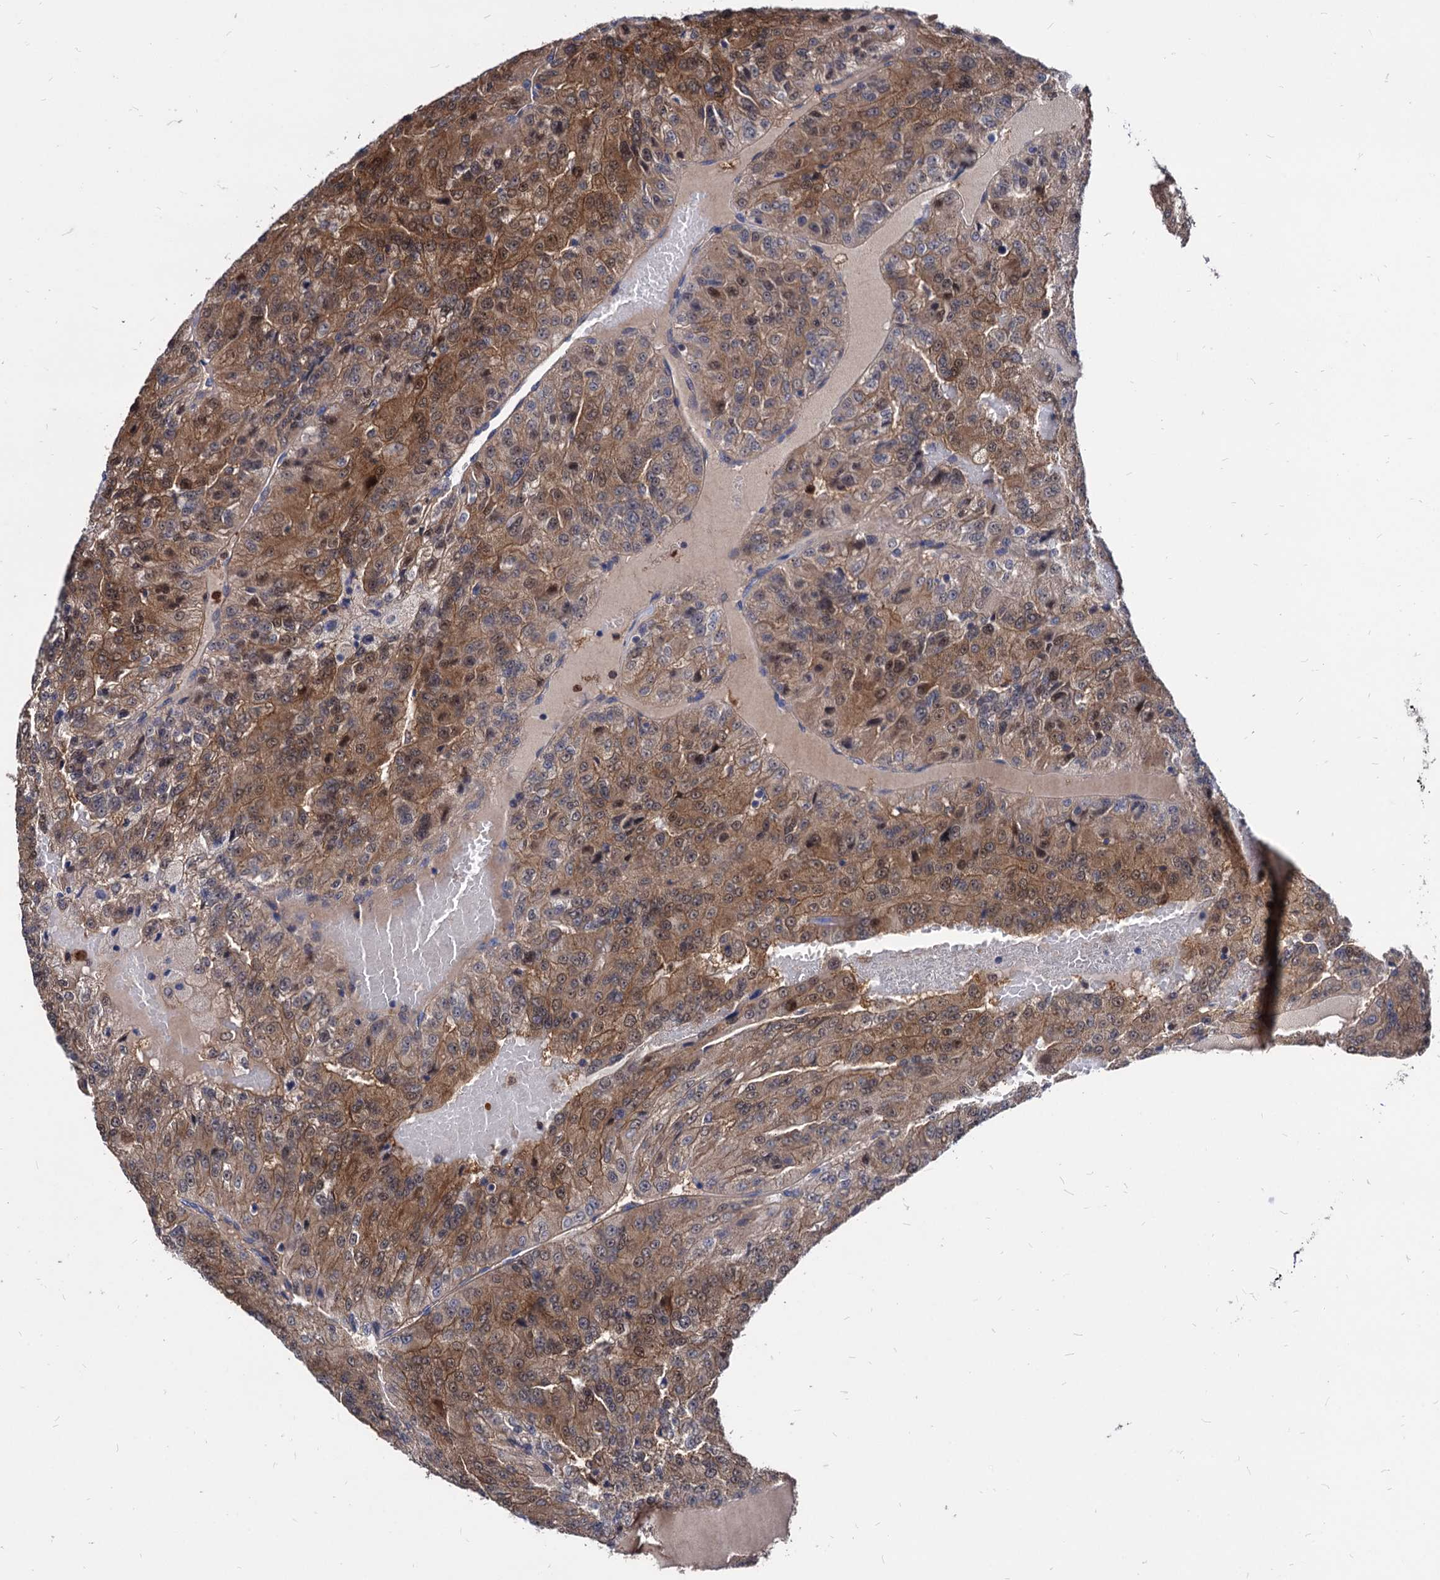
{"staining": {"intensity": "moderate", "quantity": ">75%", "location": "cytoplasmic/membranous,nuclear"}, "tissue": "renal cancer", "cell_type": "Tumor cells", "image_type": "cancer", "snomed": [{"axis": "morphology", "description": "Adenocarcinoma, NOS"}, {"axis": "topography", "description": "Kidney"}], "caption": "Immunohistochemistry micrograph of renal cancer (adenocarcinoma) stained for a protein (brown), which shows medium levels of moderate cytoplasmic/membranous and nuclear staining in approximately >75% of tumor cells.", "gene": "CPPED1", "patient": {"sex": "female", "age": 63}}